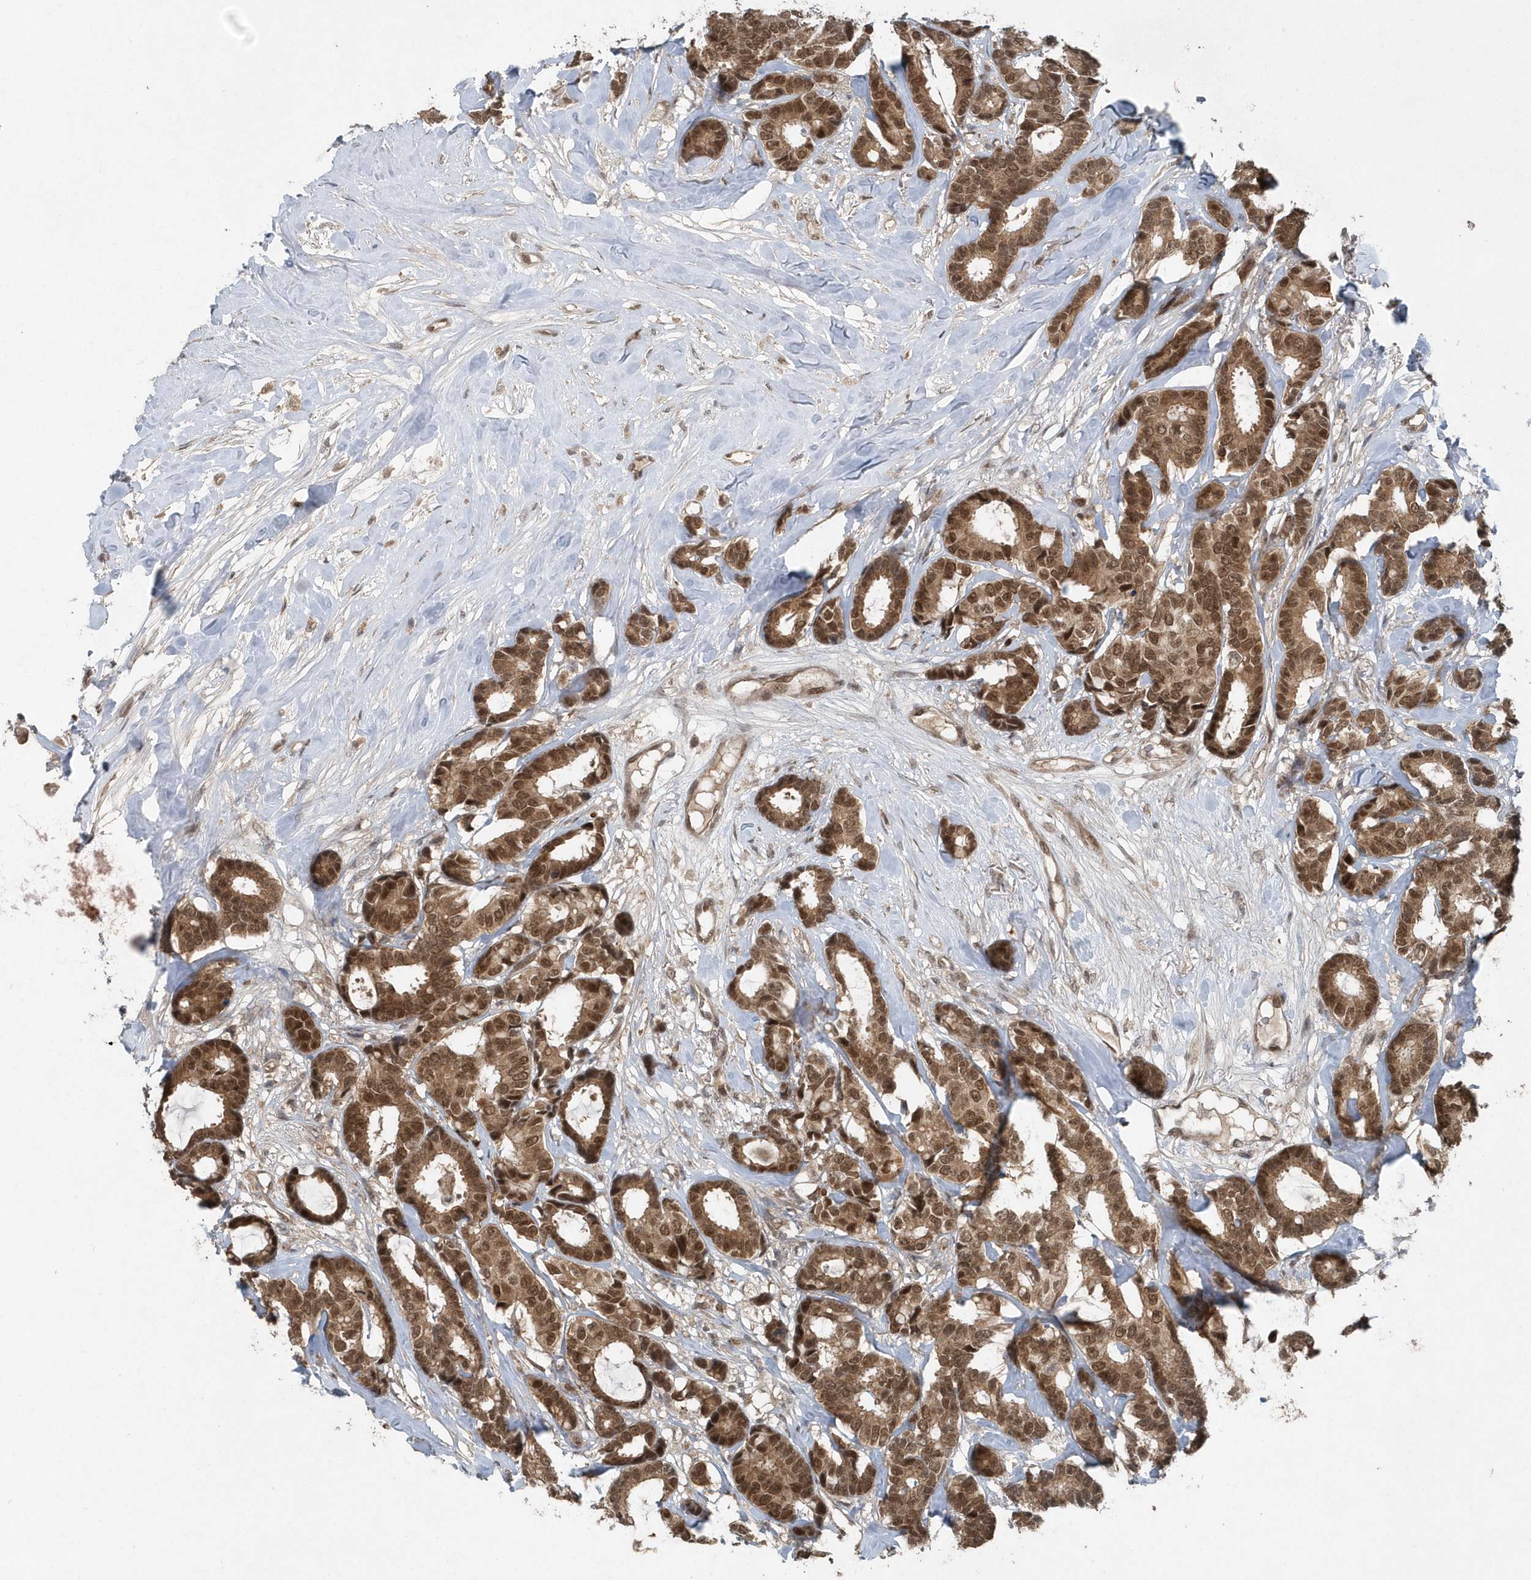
{"staining": {"intensity": "moderate", "quantity": ">75%", "location": "cytoplasmic/membranous,nuclear"}, "tissue": "breast cancer", "cell_type": "Tumor cells", "image_type": "cancer", "snomed": [{"axis": "morphology", "description": "Duct carcinoma"}, {"axis": "topography", "description": "Breast"}], "caption": "This histopathology image shows immunohistochemistry (IHC) staining of human breast cancer, with medium moderate cytoplasmic/membranous and nuclear staining in about >75% of tumor cells.", "gene": "QTRT2", "patient": {"sex": "female", "age": 87}}